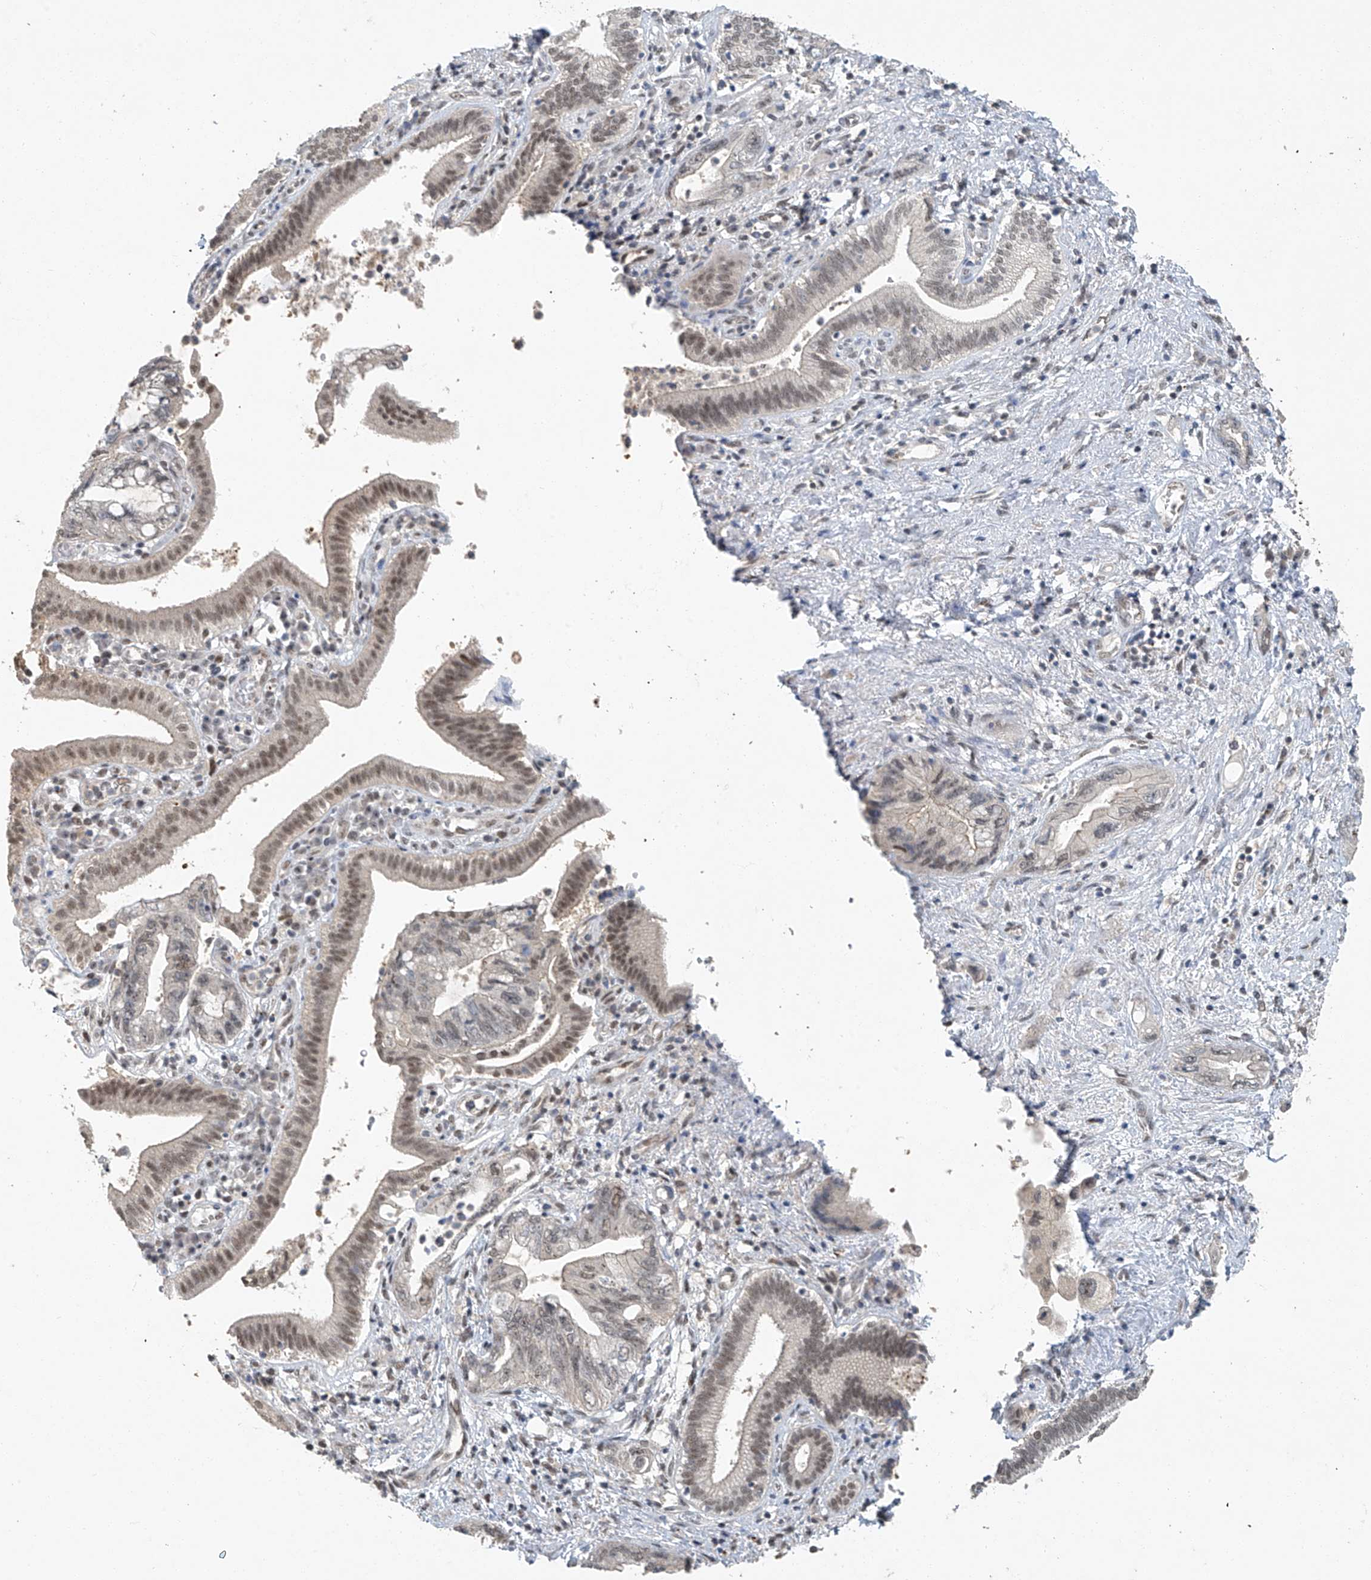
{"staining": {"intensity": "moderate", "quantity": "25%-75%", "location": "nuclear"}, "tissue": "pancreatic cancer", "cell_type": "Tumor cells", "image_type": "cancer", "snomed": [{"axis": "morphology", "description": "Adenocarcinoma, NOS"}, {"axis": "topography", "description": "Pancreas"}], "caption": "The photomicrograph exhibits a brown stain indicating the presence of a protein in the nuclear of tumor cells in adenocarcinoma (pancreatic). (DAB IHC, brown staining for protein, blue staining for nuclei).", "gene": "TAF8", "patient": {"sex": "female", "age": 73}}